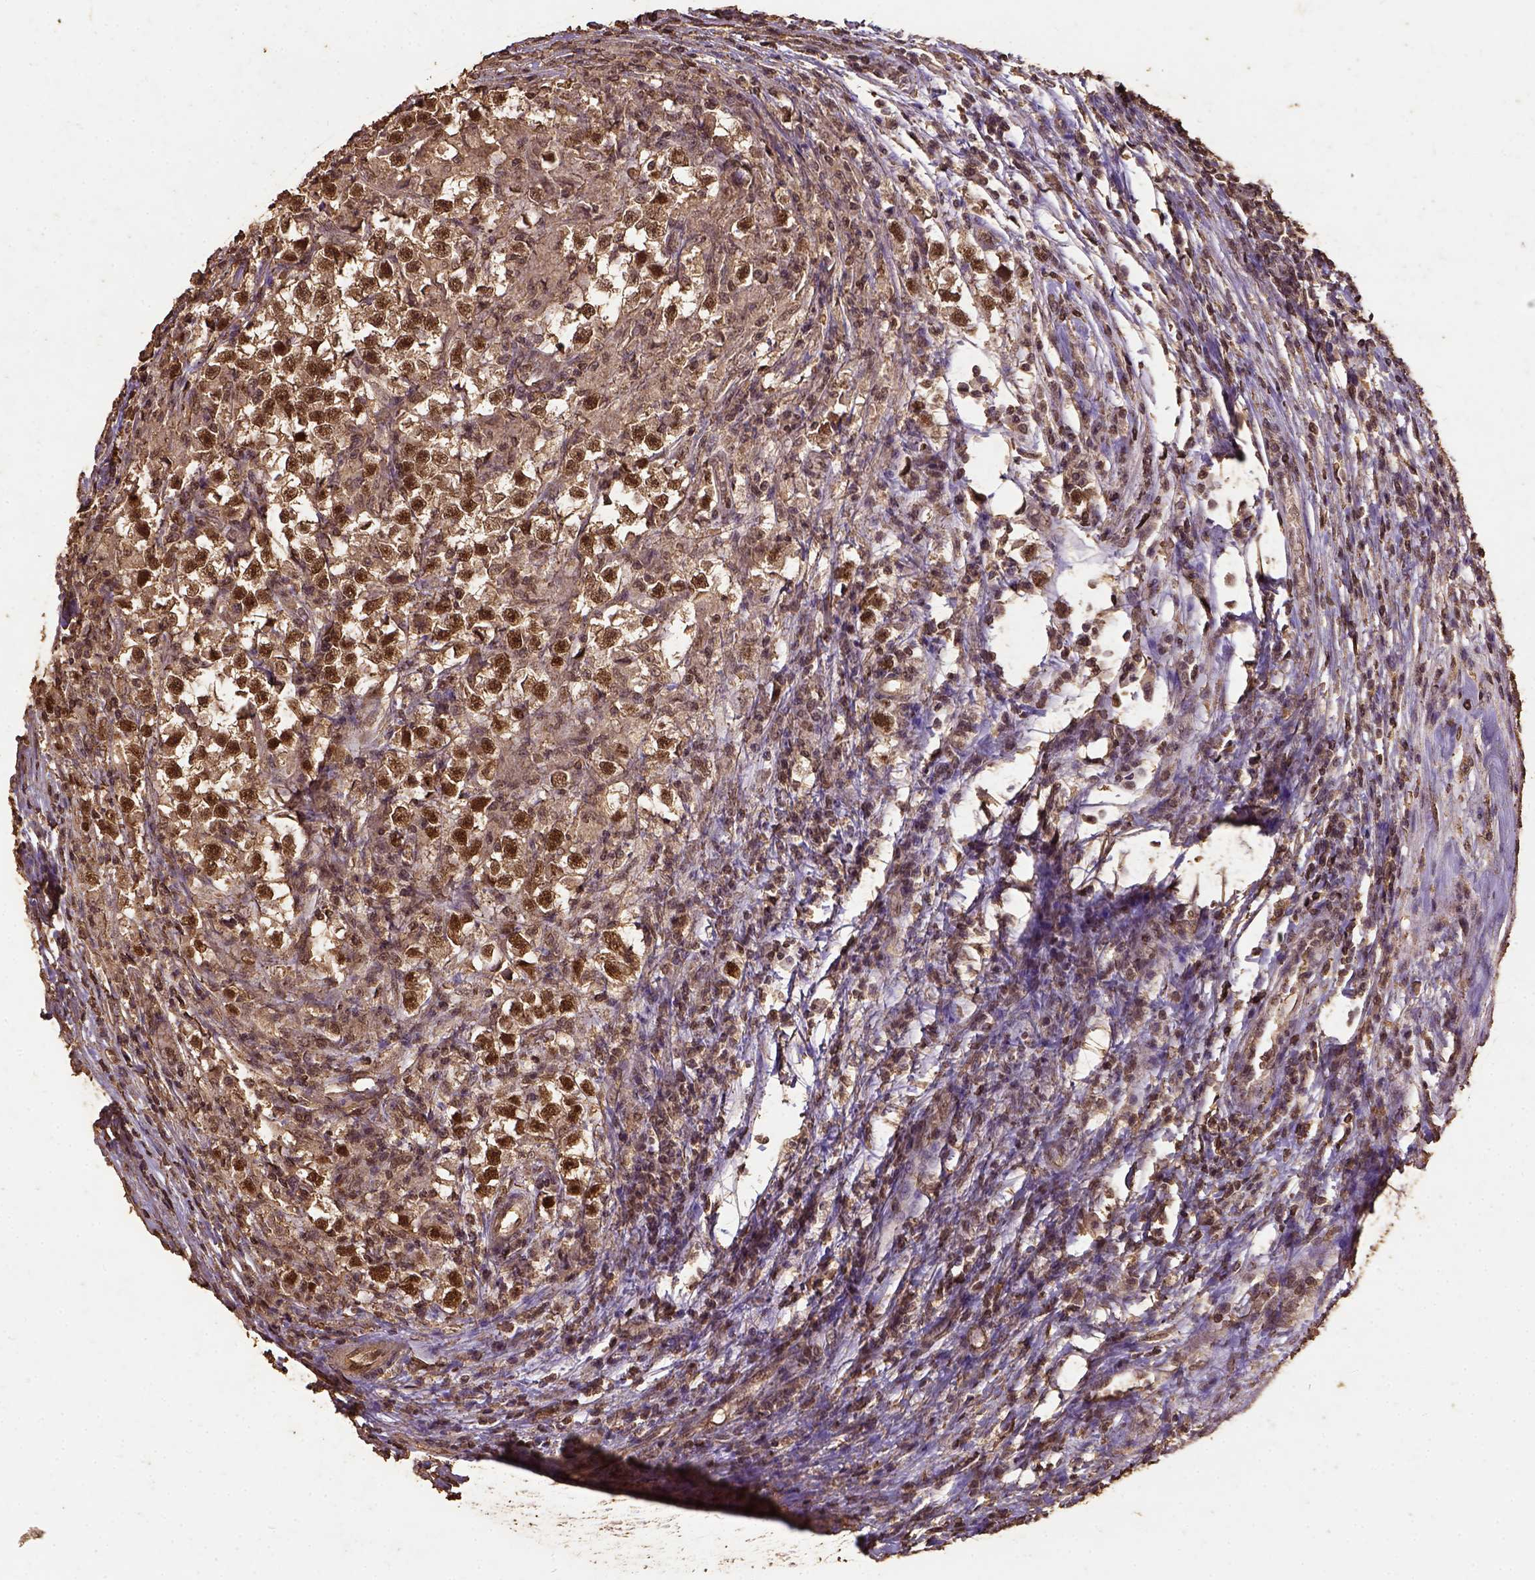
{"staining": {"intensity": "strong", "quantity": ">75%", "location": "nuclear"}, "tissue": "testis cancer", "cell_type": "Tumor cells", "image_type": "cancer", "snomed": [{"axis": "morphology", "description": "Seminoma, NOS"}, {"axis": "topography", "description": "Testis"}], "caption": "Protein staining of testis seminoma tissue reveals strong nuclear staining in about >75% of tumor cells. (brown staining indicates protein expression, while blue staining denotes nuclei).", "gene": "NACC1", "patient": {"sex": "male", "age": 33}}